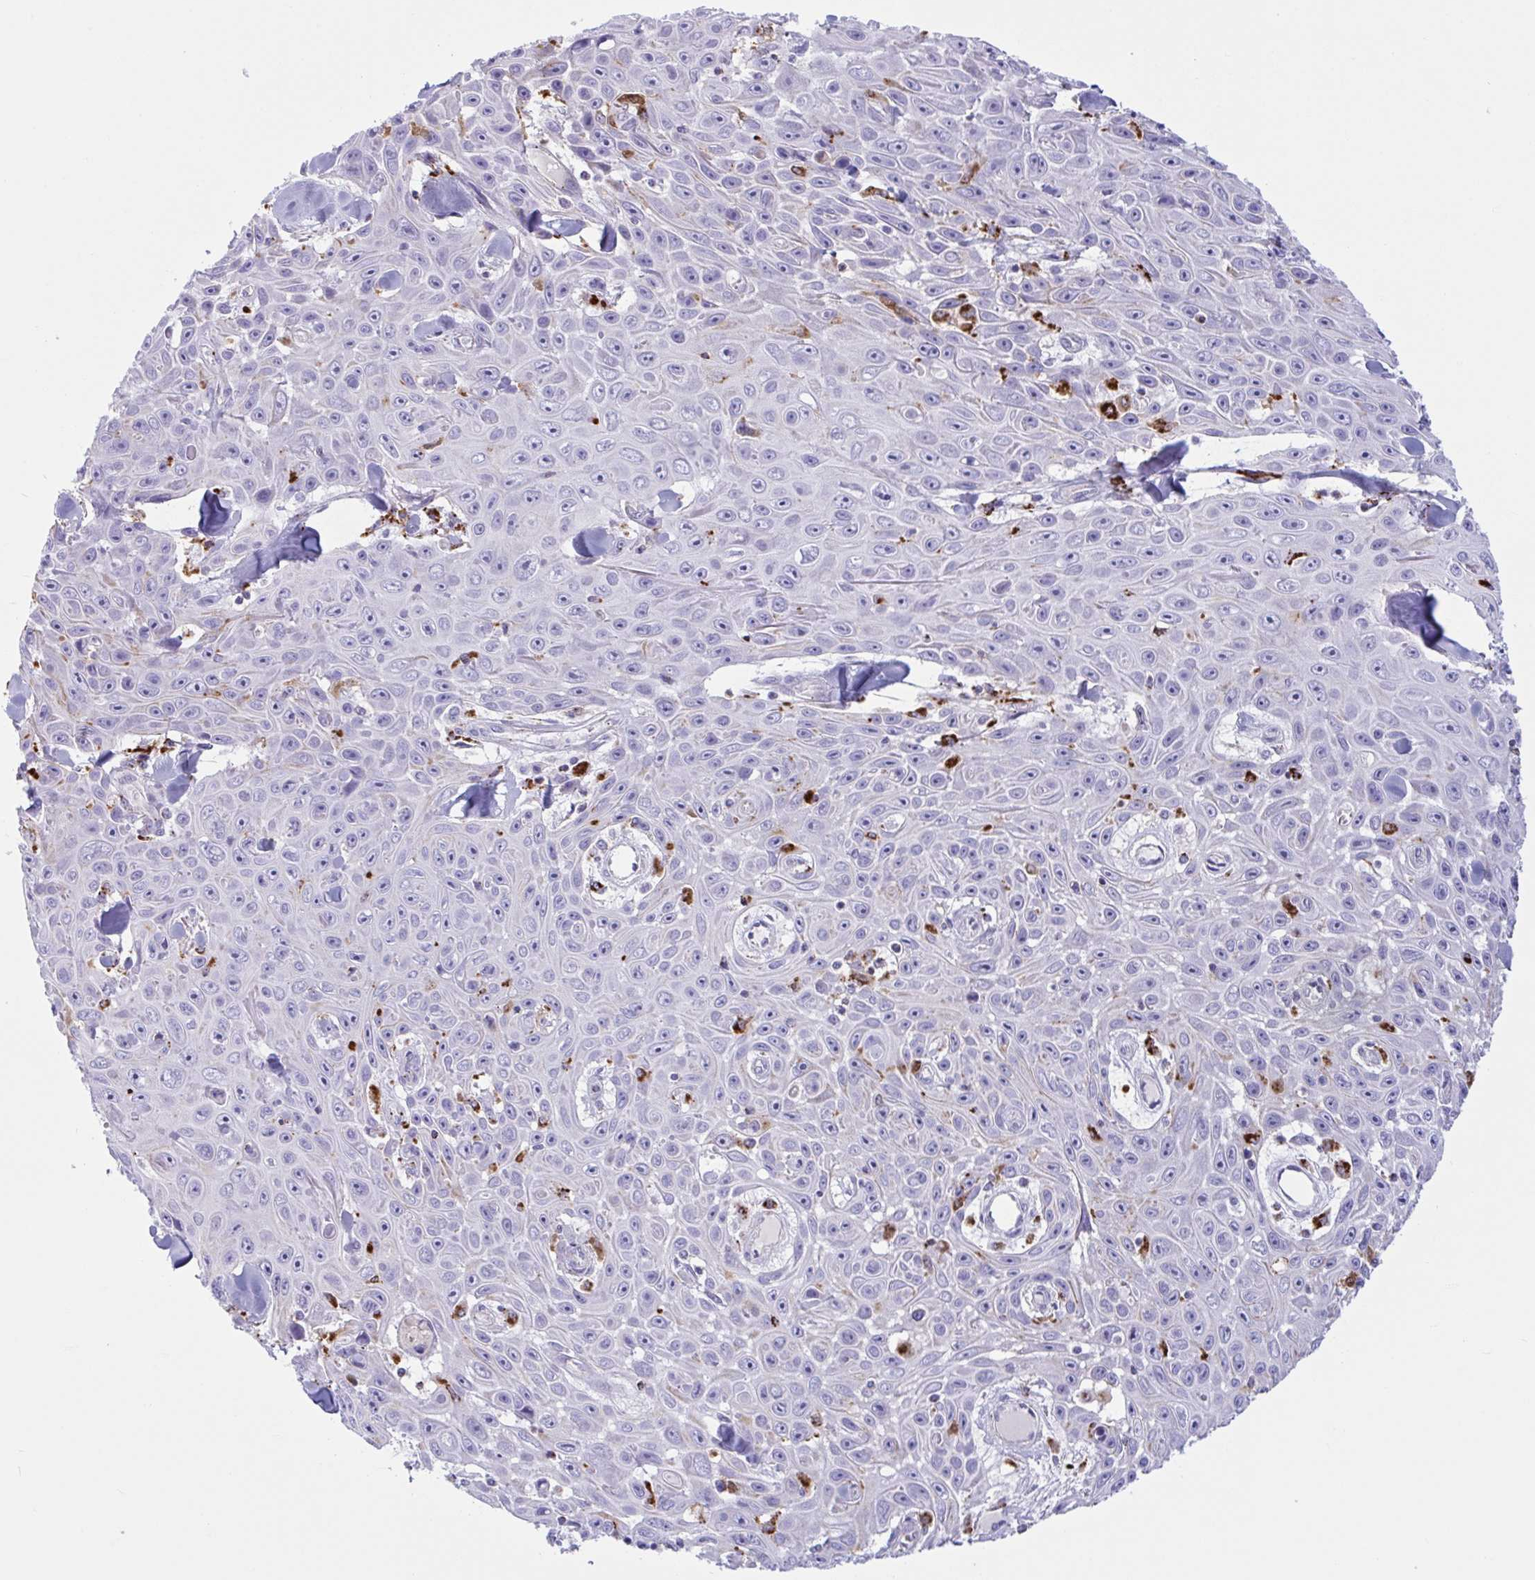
{"staining": {"intensity": "negative", "quantity": "none", "location": "none"}, "tissue": "skin cancer", "cell_type": "Tumor cells", "image_type": "cancer", "snomed": [{"axis": "morphology", "description": "Squamous cell carcinoma, NOS"}, {"axis": "topography", "description": "Skin"}], "caption": "Tumor cells are negative for brown protein staining in squamous cell carcinoma (skin).", "gene": "XCL1", "patient": {"sex": "male", "age": 82}}